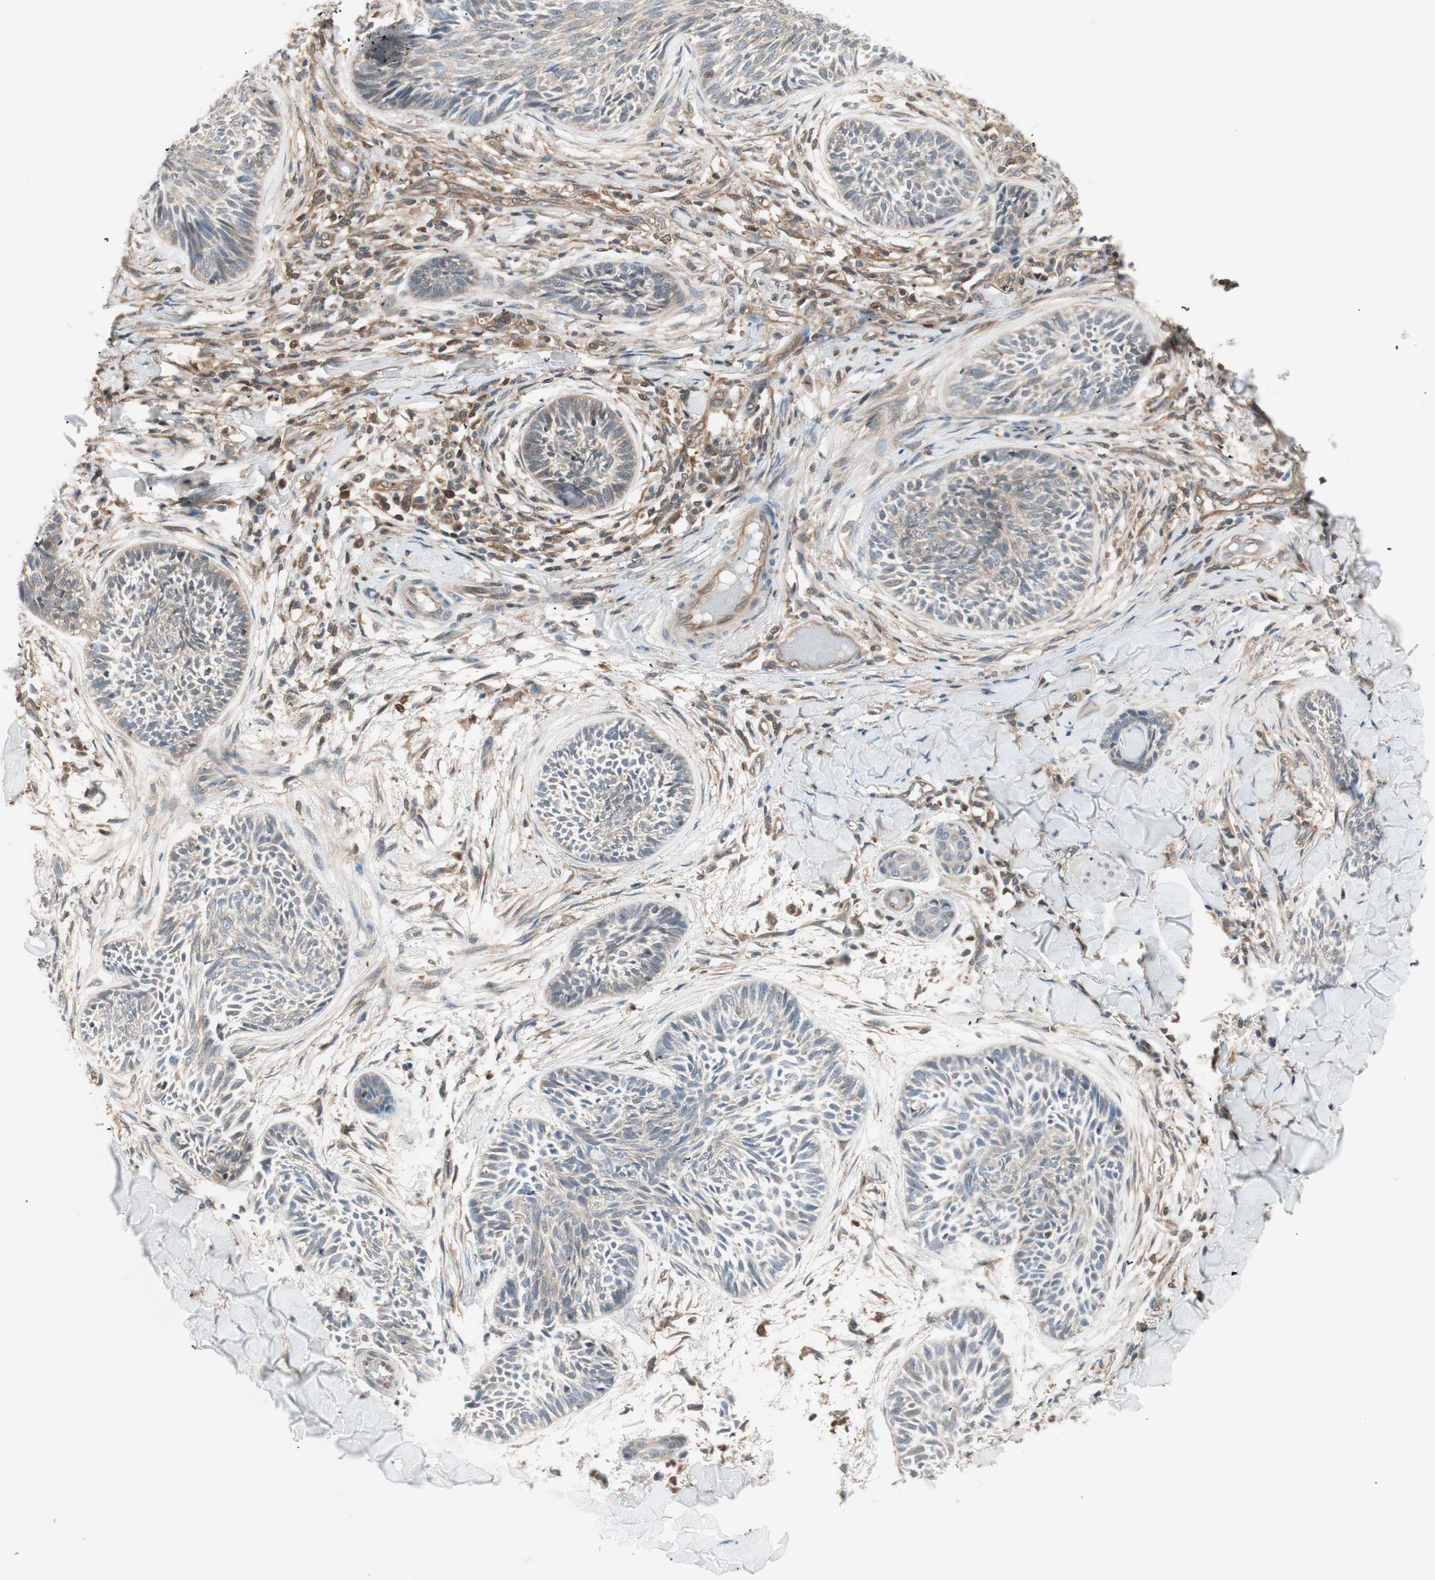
{"staining": {"intensity": "weak", "quantity": "25%-75%", "location": "cytoplasmic/membranous"}, "tissue": "skin cancer", "cell_type": "Tumor cells", "image_type": "cancer", "snomed": [{"axis": "morphology", "description": "Papilloma, NOS"}, {"axis": "morphology", "description": "Basal cell carcinoma"}, {"axis": "topography", "description": "Skin"}], "caption": "Immunohistochemistry (IHC) (DAB (3,3'-diaminobenzidine)) staining of skin cancer (papilloma) demonstrates weak cytoplasmic/membranous protein positivity in about 25%-75% of tumor cells. The protein is shown in brown color, while the nuclei are stained blue.", "gene": "GALT", "patient": {"sex": "male", "age": 87}}